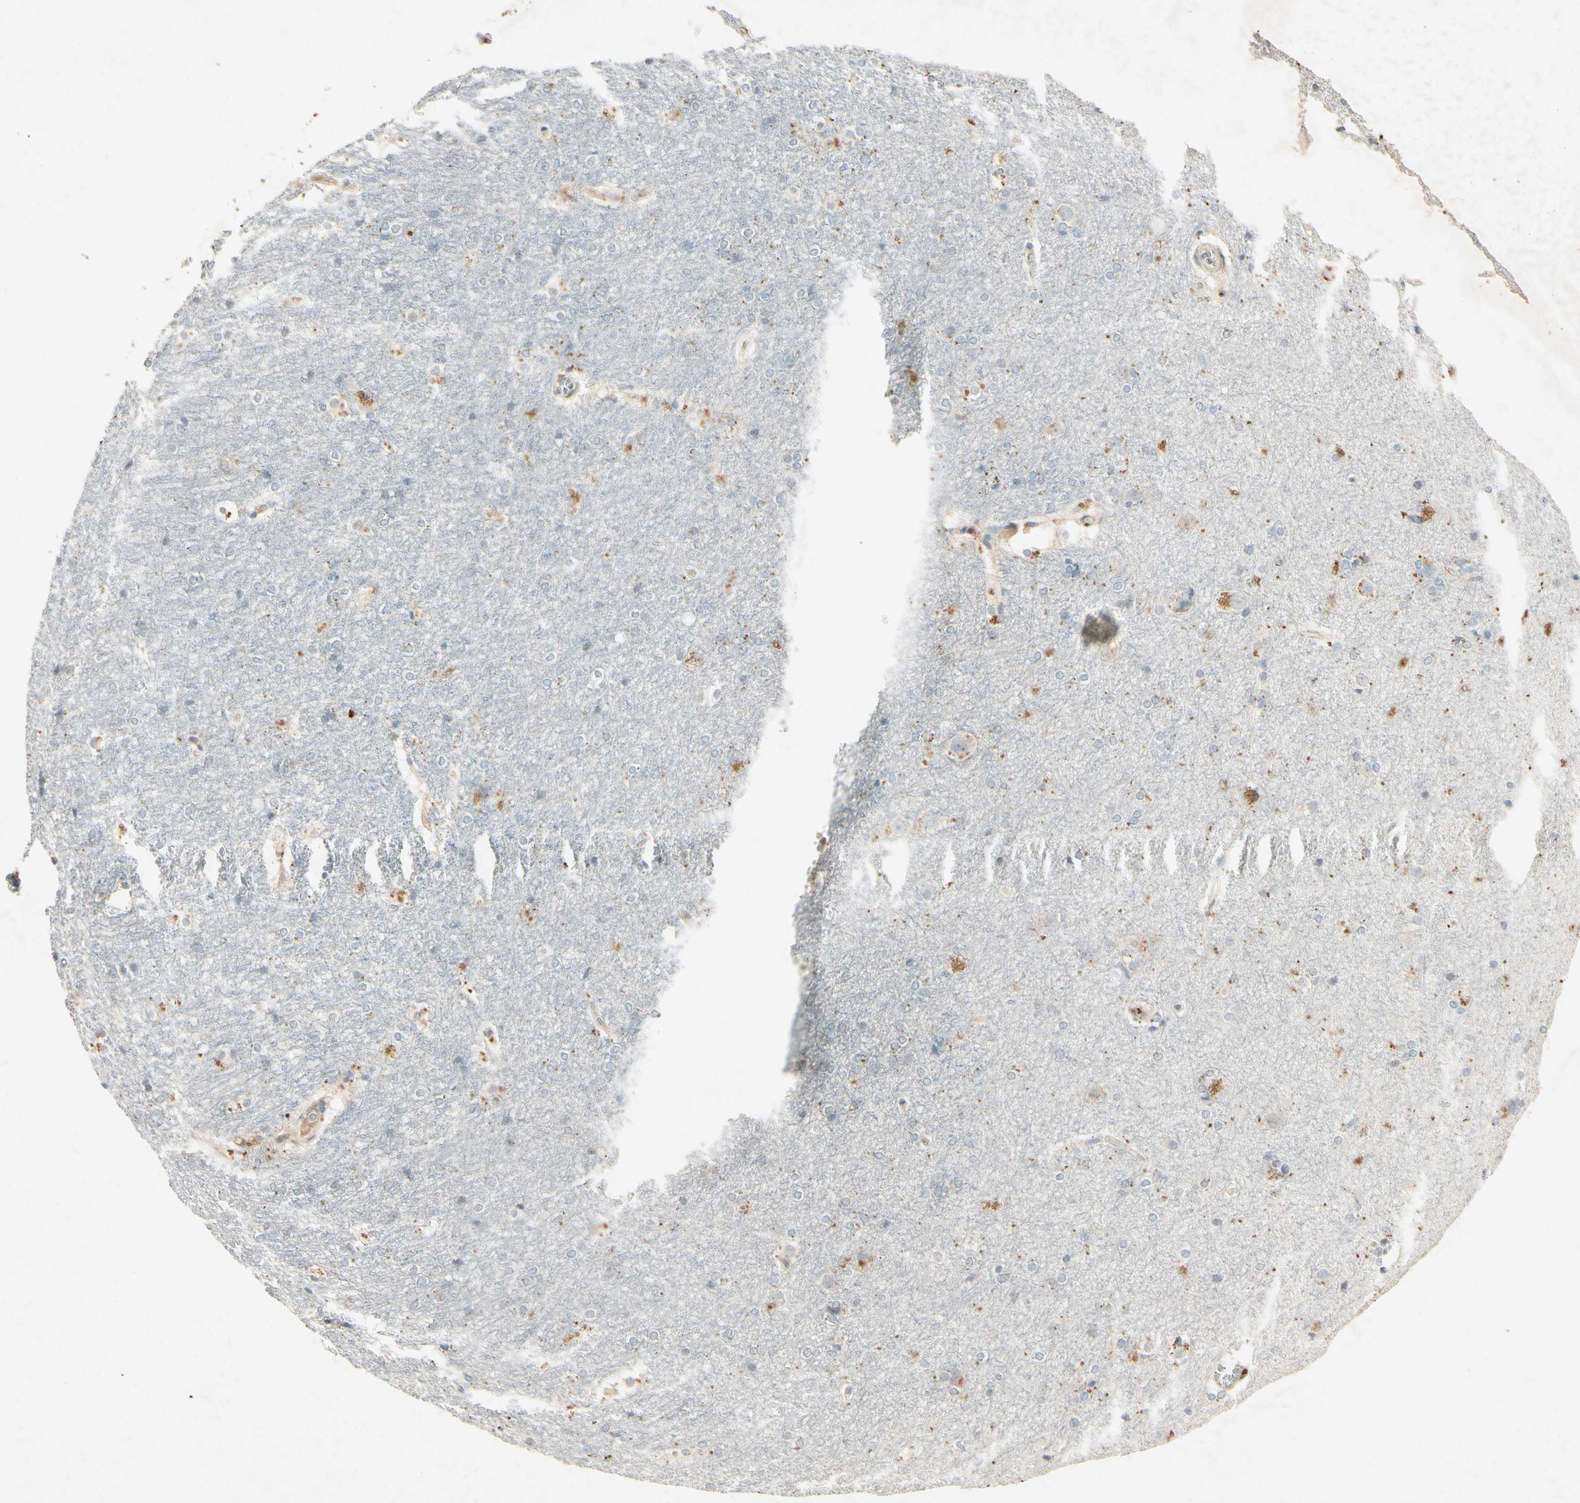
{"staining": {"intensity": "weak", "quantity": "<25%", "location": "cytoplasmic/membranous"}, "tissue": "hippocampus", "cell_type": "Glial cells", "image_type": "normal", "snomed": [{"axis": "morphology", "description": "Normal tissue, NOS"}, {"axis": "topography", "description": "Hippocampus"}], "caption": "Human hippocampus stained for a protein using immunohistochemistry reveals no staining in glial cells.", "gene": "HSPA1B", "patient": {"sex": "female", "age": 19}}